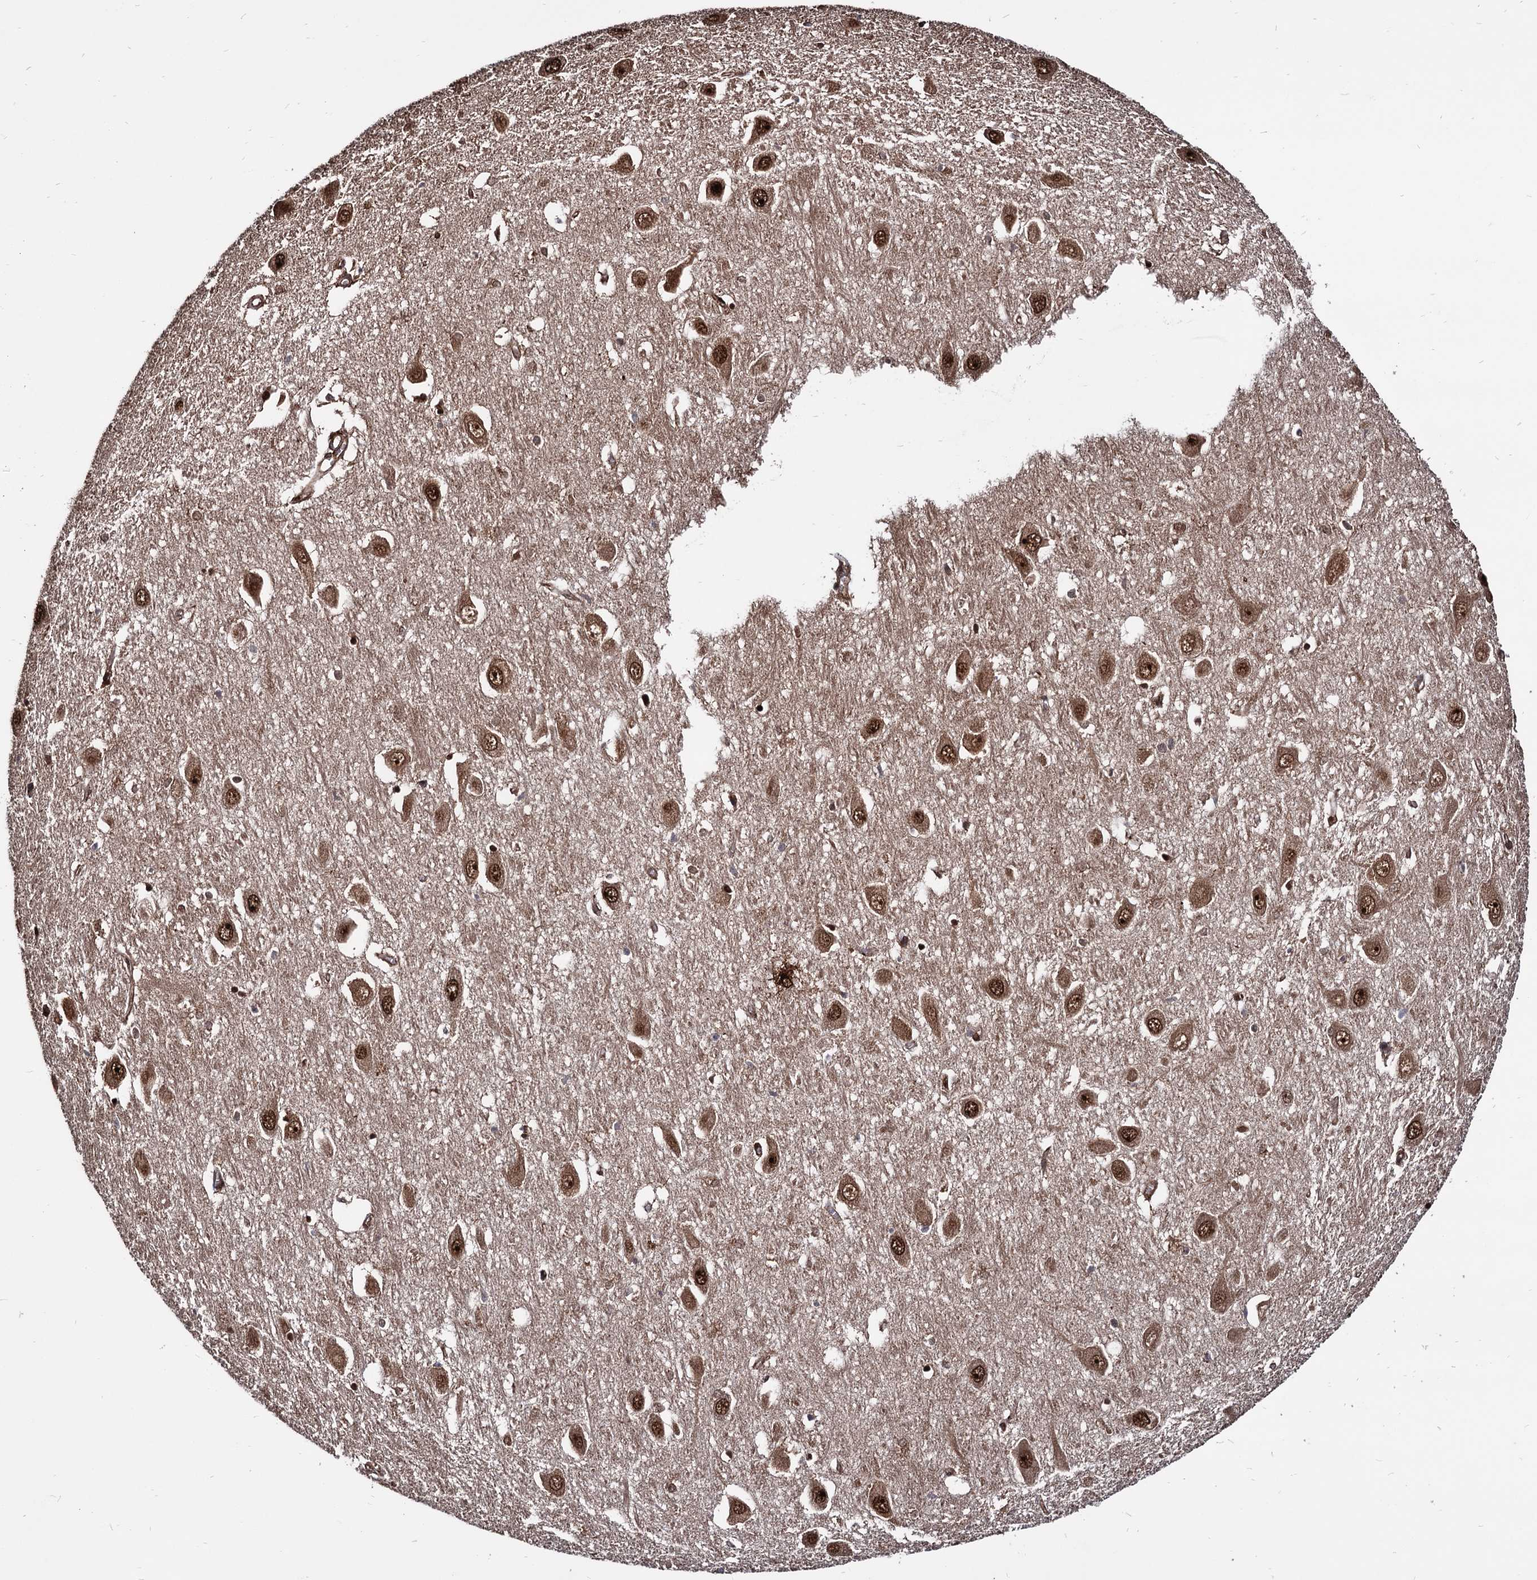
{"staining": {"intensity": "moderate", "quantity": "25%-75%", "location": "cytoplasmic/membranous,nuclear"}, "tissue": "hippocampus", "cell_type": "Glial cells", "image_type": "normal", "snomed": [{"axis": "morphology", "description": "Normal tissue, NOS"}, {"axis": "topography", "description": "Hippocampus"}], "caption": "Immunohistochemical staining of benign human hippocampus reveals 25%-75% levels of moderate cytoplasmic/membranous,nuclear protein positivity in about 25%-75% of glial cells. Using DAB (3,3'-diaminobenzidine) (brown) and hematoxylin (blue) stains, captured at high magnification using brightfield microscopy.", "gene": "ANKRD12", "patient": {"sex": "female", "age": 64}}